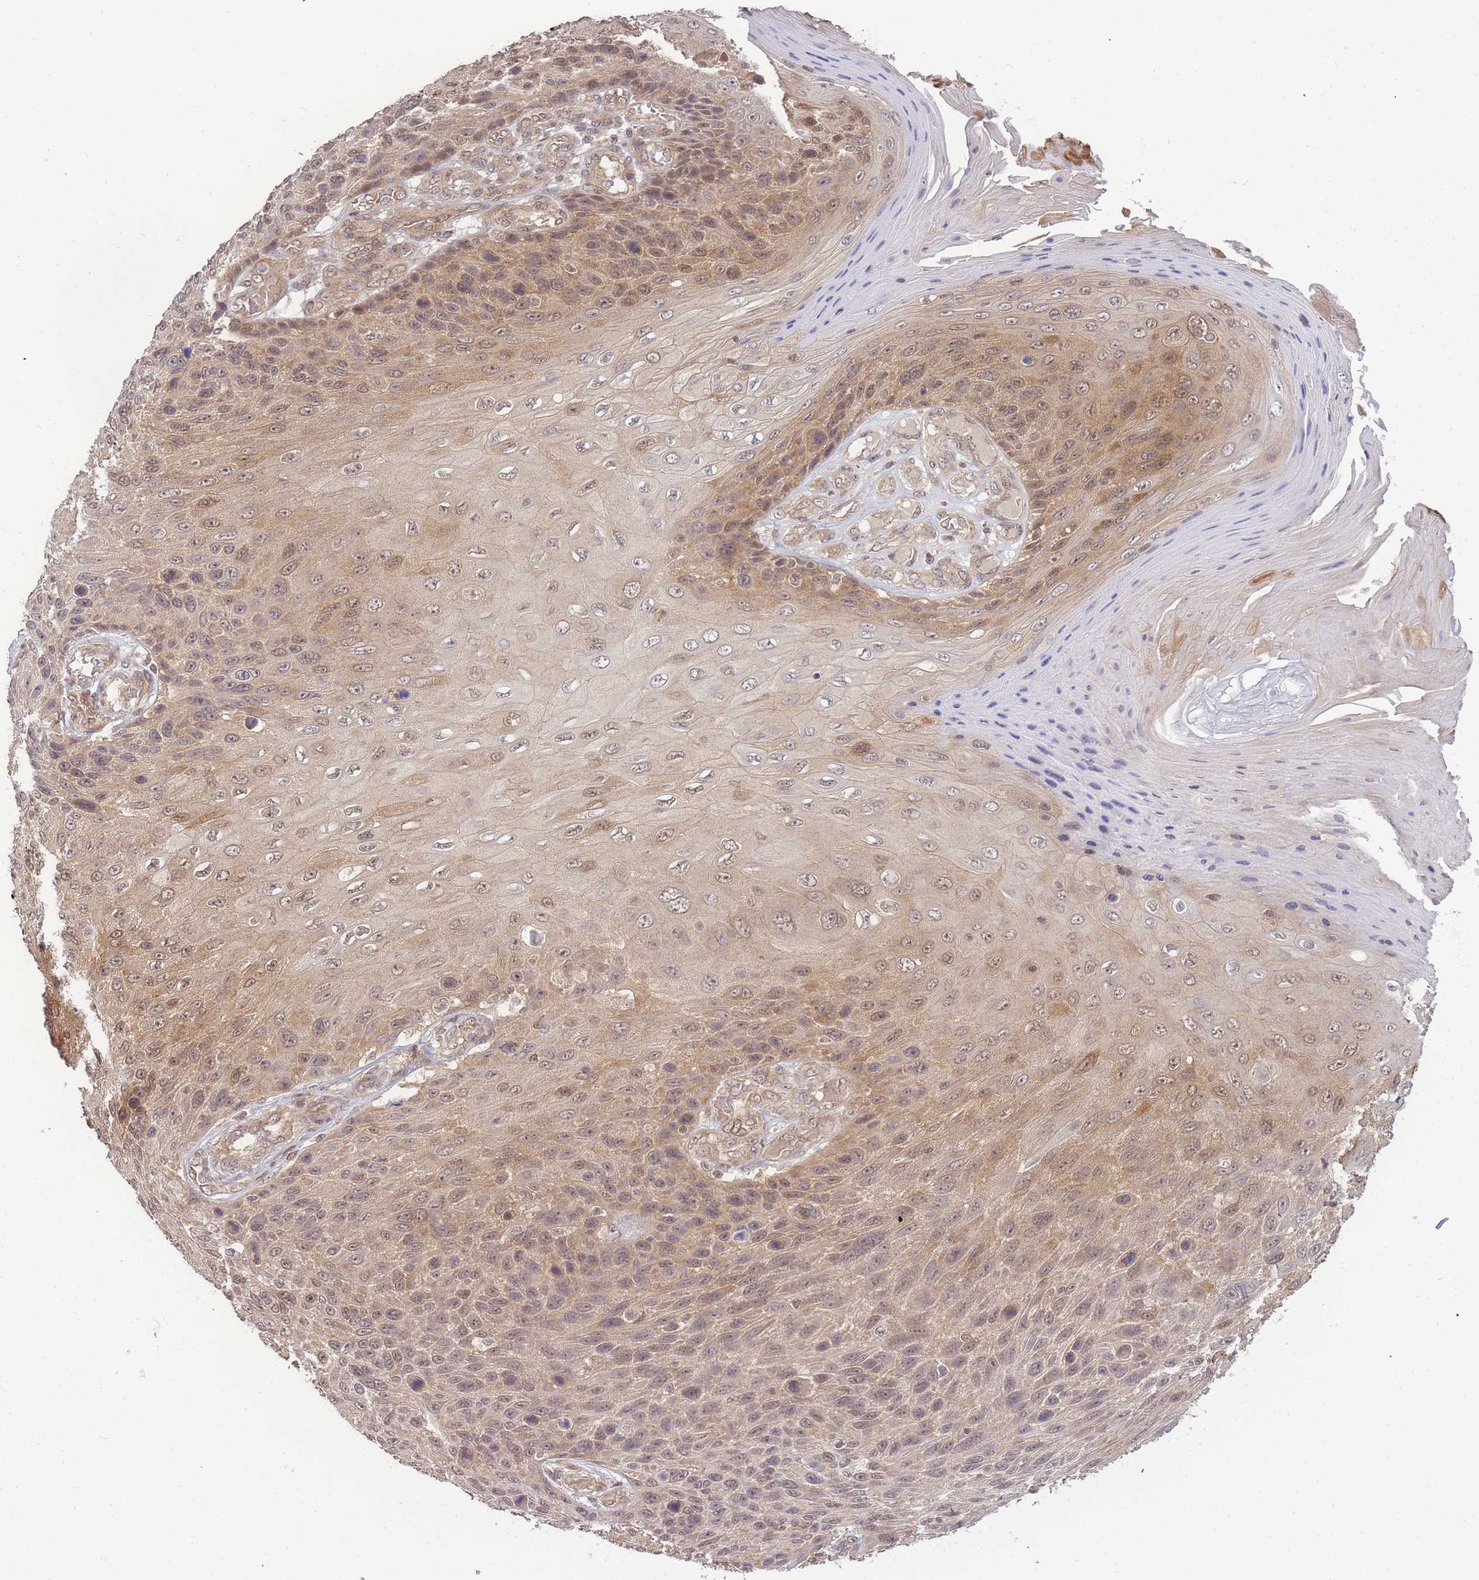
{"staining": {"intensity": "moderate", "quantity": ">75%", "location": "cytoplasmic/membranous,nuclear"}, "tissue": "skin cancer", "cell_type": "Tumor cells", "image_type": "cancer", "snomed": [{"axis": "morphology", "description": "Squamous cell carcinoma, NOS"}, {"axis": "topography", "description": "Skin"}], "caption": "The photomicrograph demonstrates staining of skin cancer, revealing moderate cytoplasmic/membranous and nuclear protein staining (brown color) within tumor cells. (IHC, brightfield microscopy, high magnification).", "gene": "KIAA1191", "patient": {"sex": "female", "age": 88}}